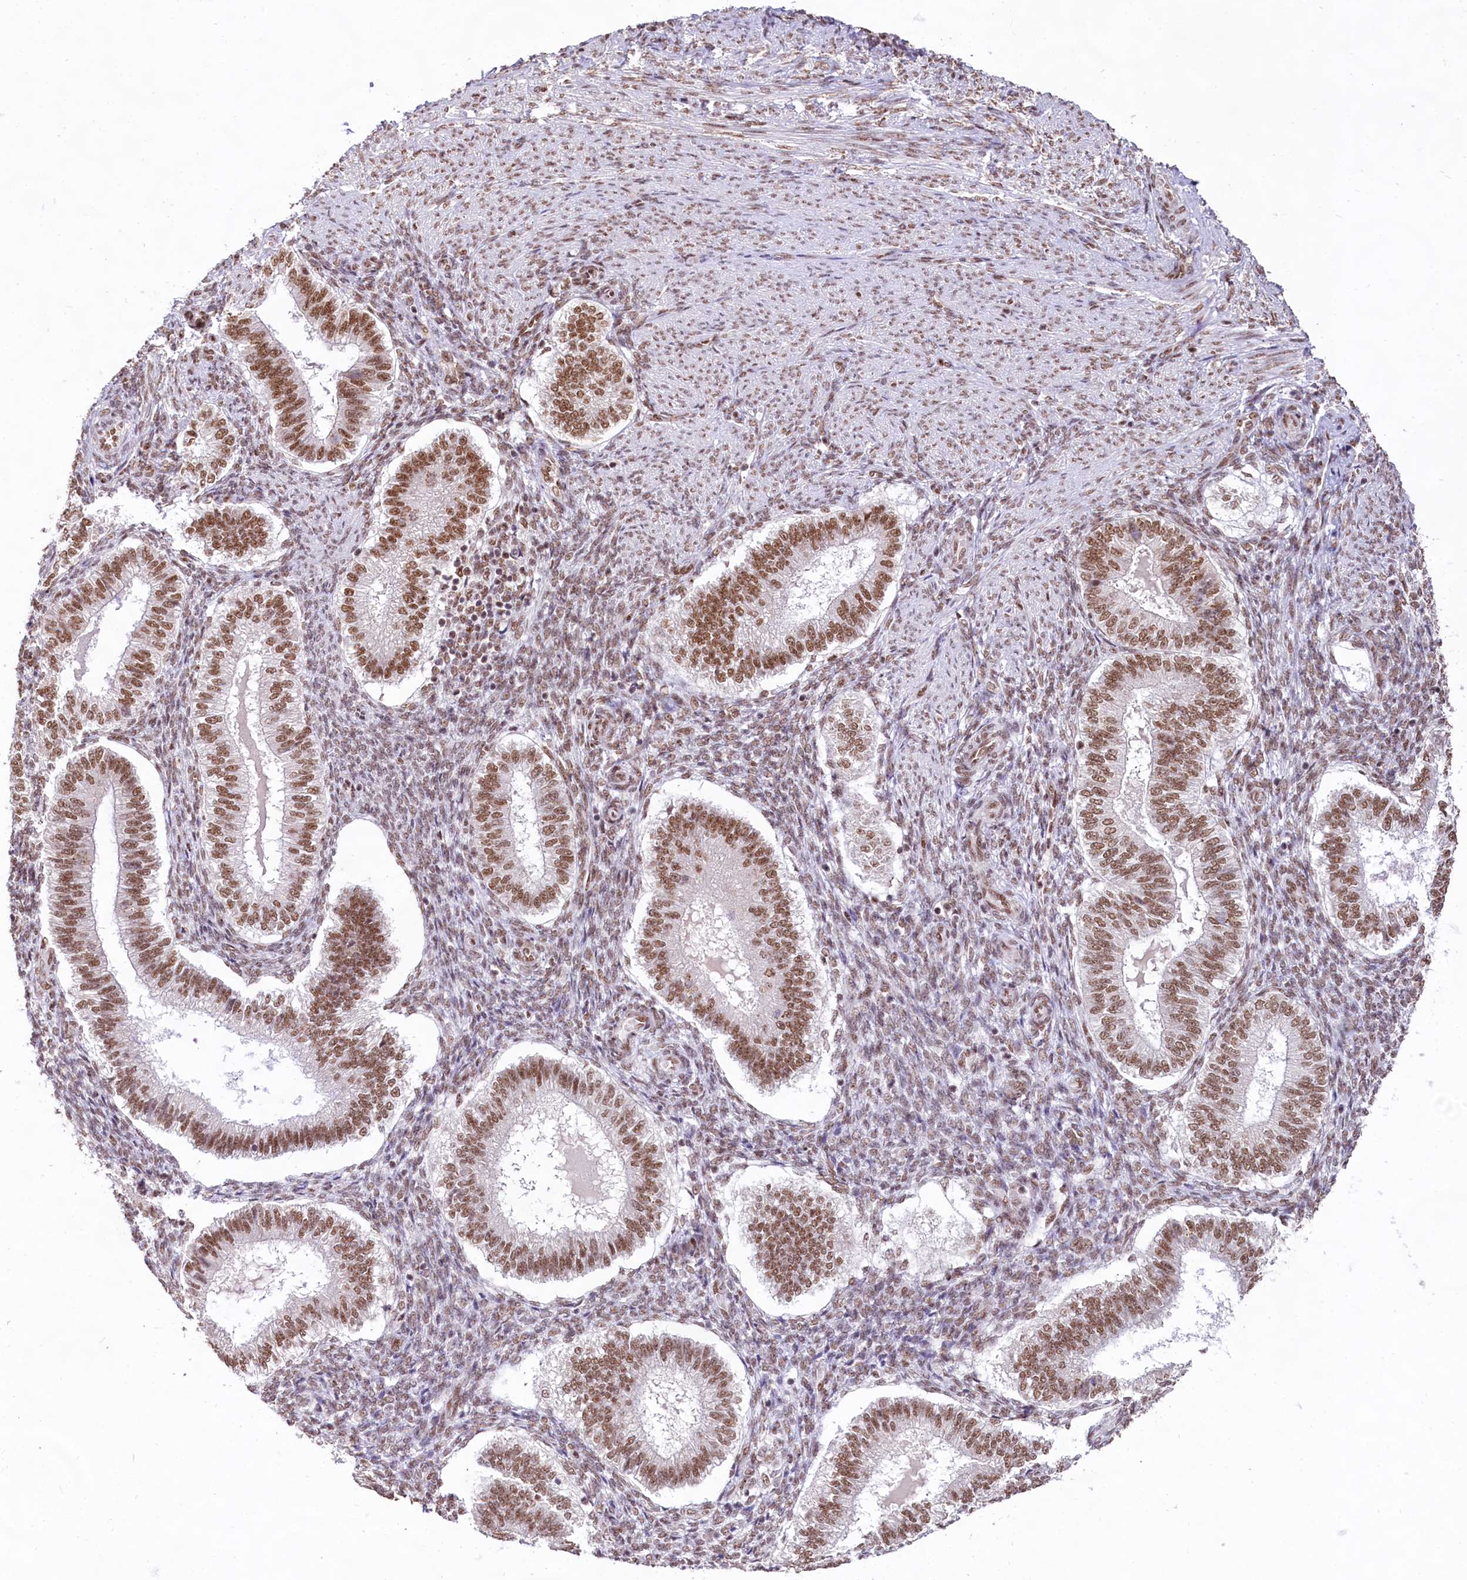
{"staining": {"intensity": "strong", "quantity": ">75%", "location": "nuclear"}, "tissue": "endometrium", "cell_type": "Cells in endometrial stroma", "image_type": "normal", "snomed": [{"axis": "morphology", "description": "Normal tissue, NOS"}, {"axis": "topography", "description": "Endometrium"}], "caption": "Protein staining of normal endometrium shows strong nuclear expression in approximately >75% of cells in endometrial stroma. The staining is performed using DAB brown chromogen to label protein expression. The nuclei are counter-stained blue using hematoxylin.", "gene": "HIRA", "patient": {"sex": "female", "age": 25}}